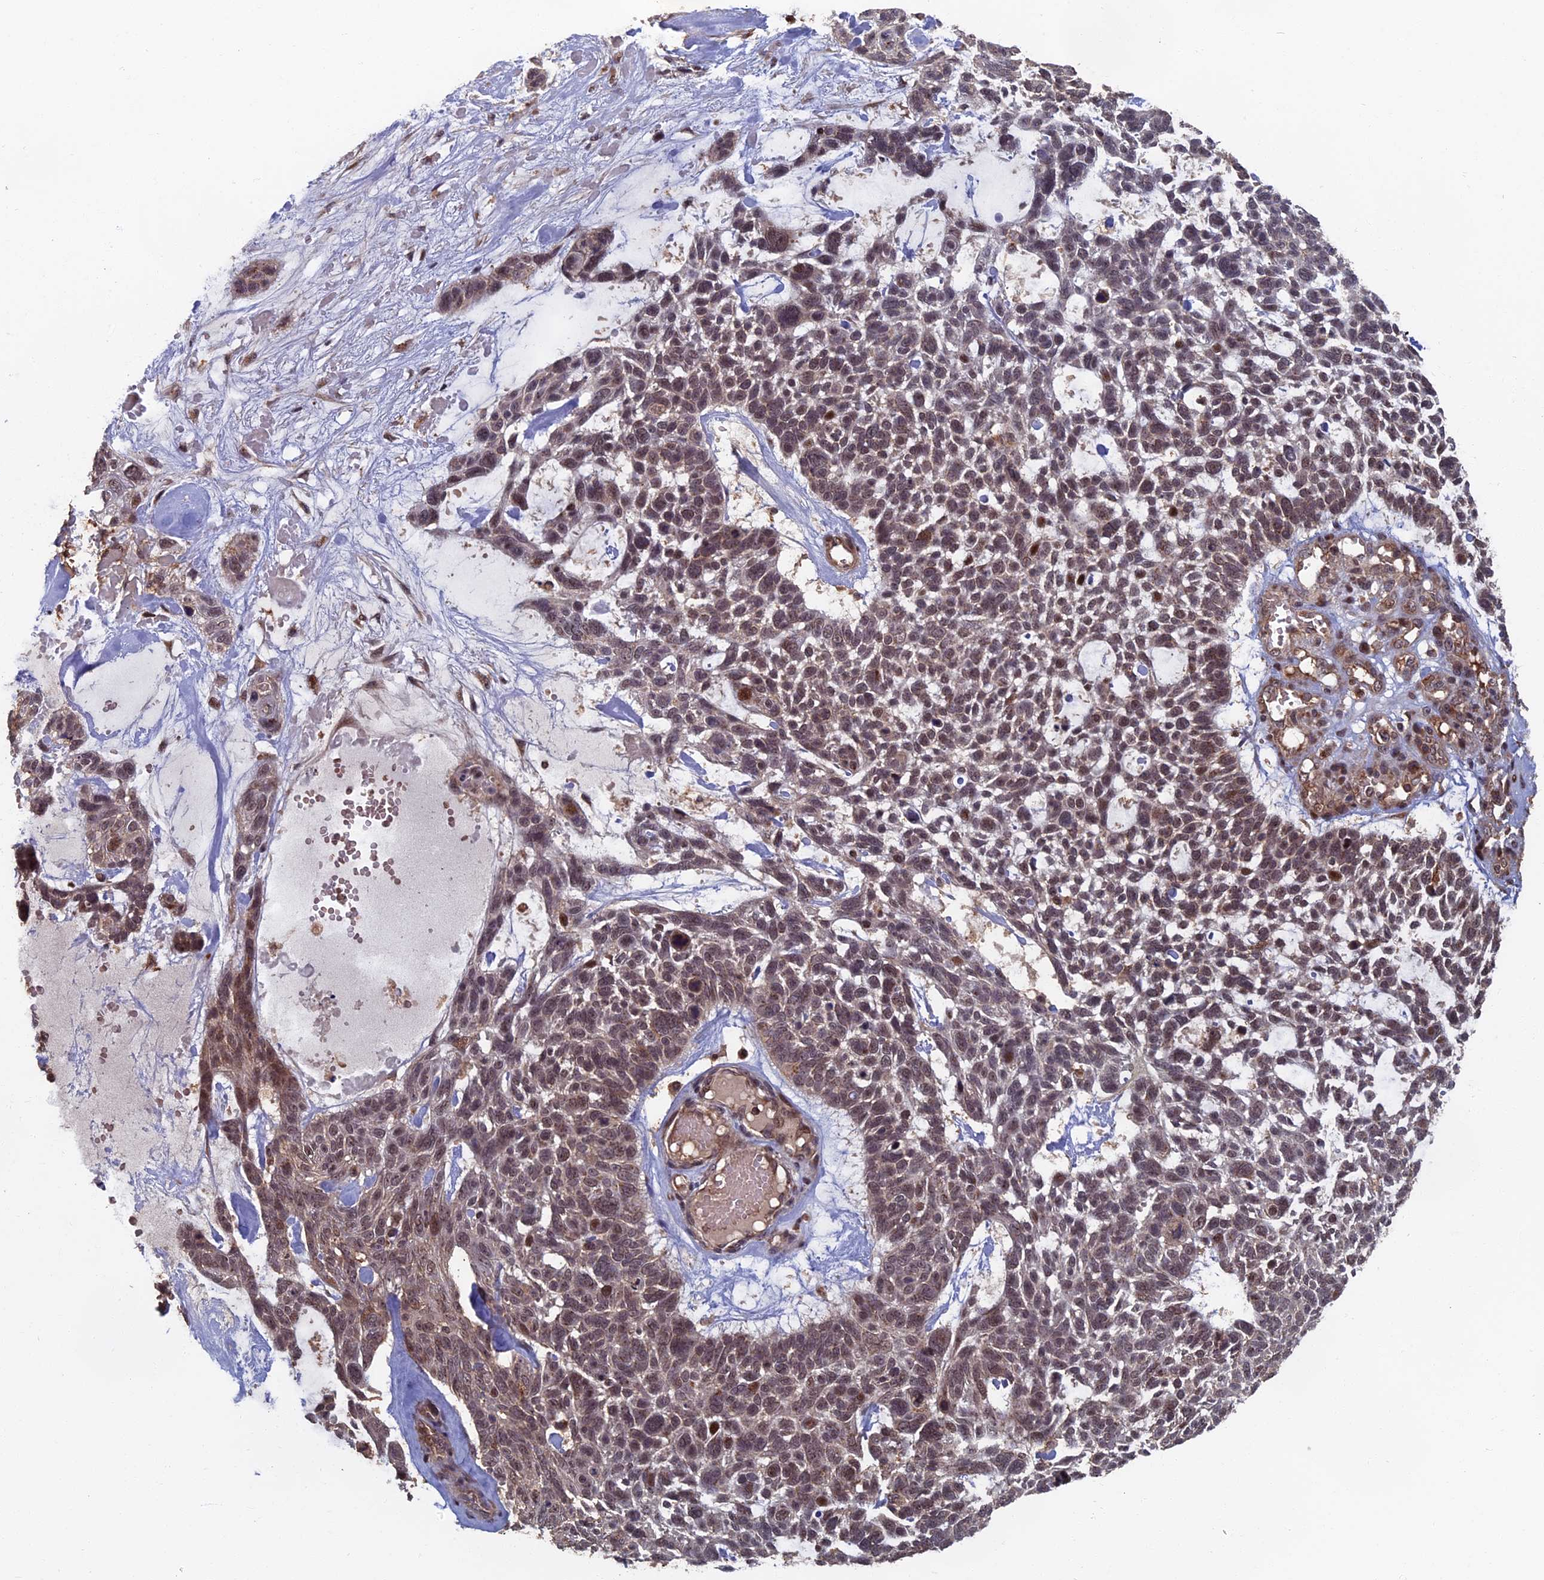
{"staining": {"intensity": "weak", "quantity": ">75%", "location": "cytoplasmic/membranous,nuclear"}, "tissue": "skin cancer", "cell_type": "Tumor cells", "image_type": "cancer", "snomed": [{"axis": "morphology", "description": "Basal cell carcinoma"}, {"axis": "topography", "description": "Skin"}], "caption": "Immunohistochemistry of skin cancer (basal cell carcinoma) reveals low levels of weak cytoplasmic/membranous and nuclear positivity in about >75% of tumor cells.", "gene": "RASGRF1", "patient": {"sex": "male", "age": 88}}